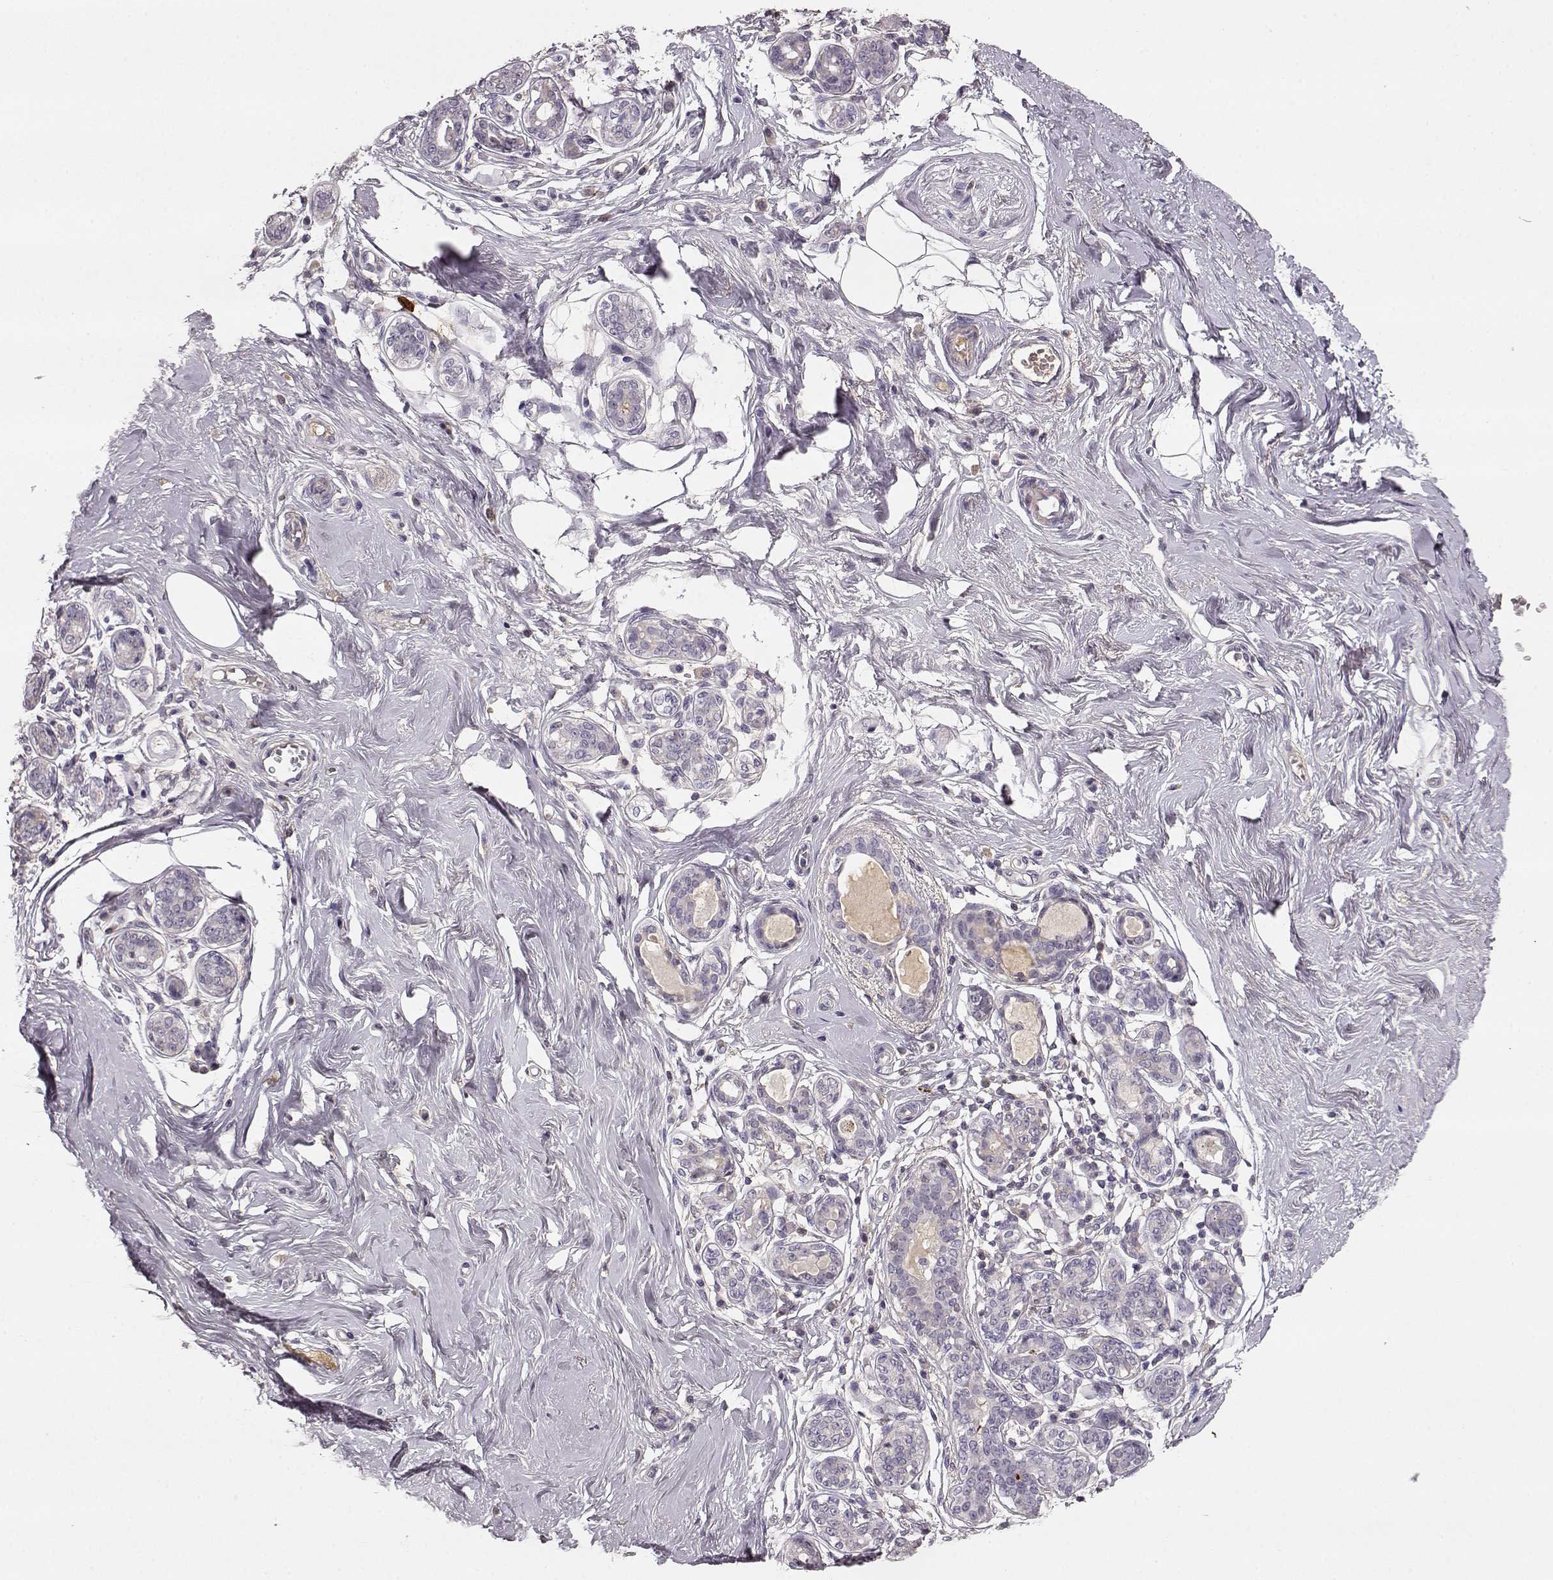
{"staining": {"intensity": "negative", "quantity": "none", "location": "none"}, "tissue": "breast", "cell_type": "Adipocytes", "image_type": "normal", "snomed": [{"axis": "morphology", "description": "Normal tissue, NOS"}, {"axis": "topography", "description": "Skin"}, {"axis": "topography", "description": "Breast"}], "caption": "The photomicrograph displays no staining of adipocytes in unremarkable breast.", "gene": "YJEFN3", "patient": {"sex": "female", "age": 43}}